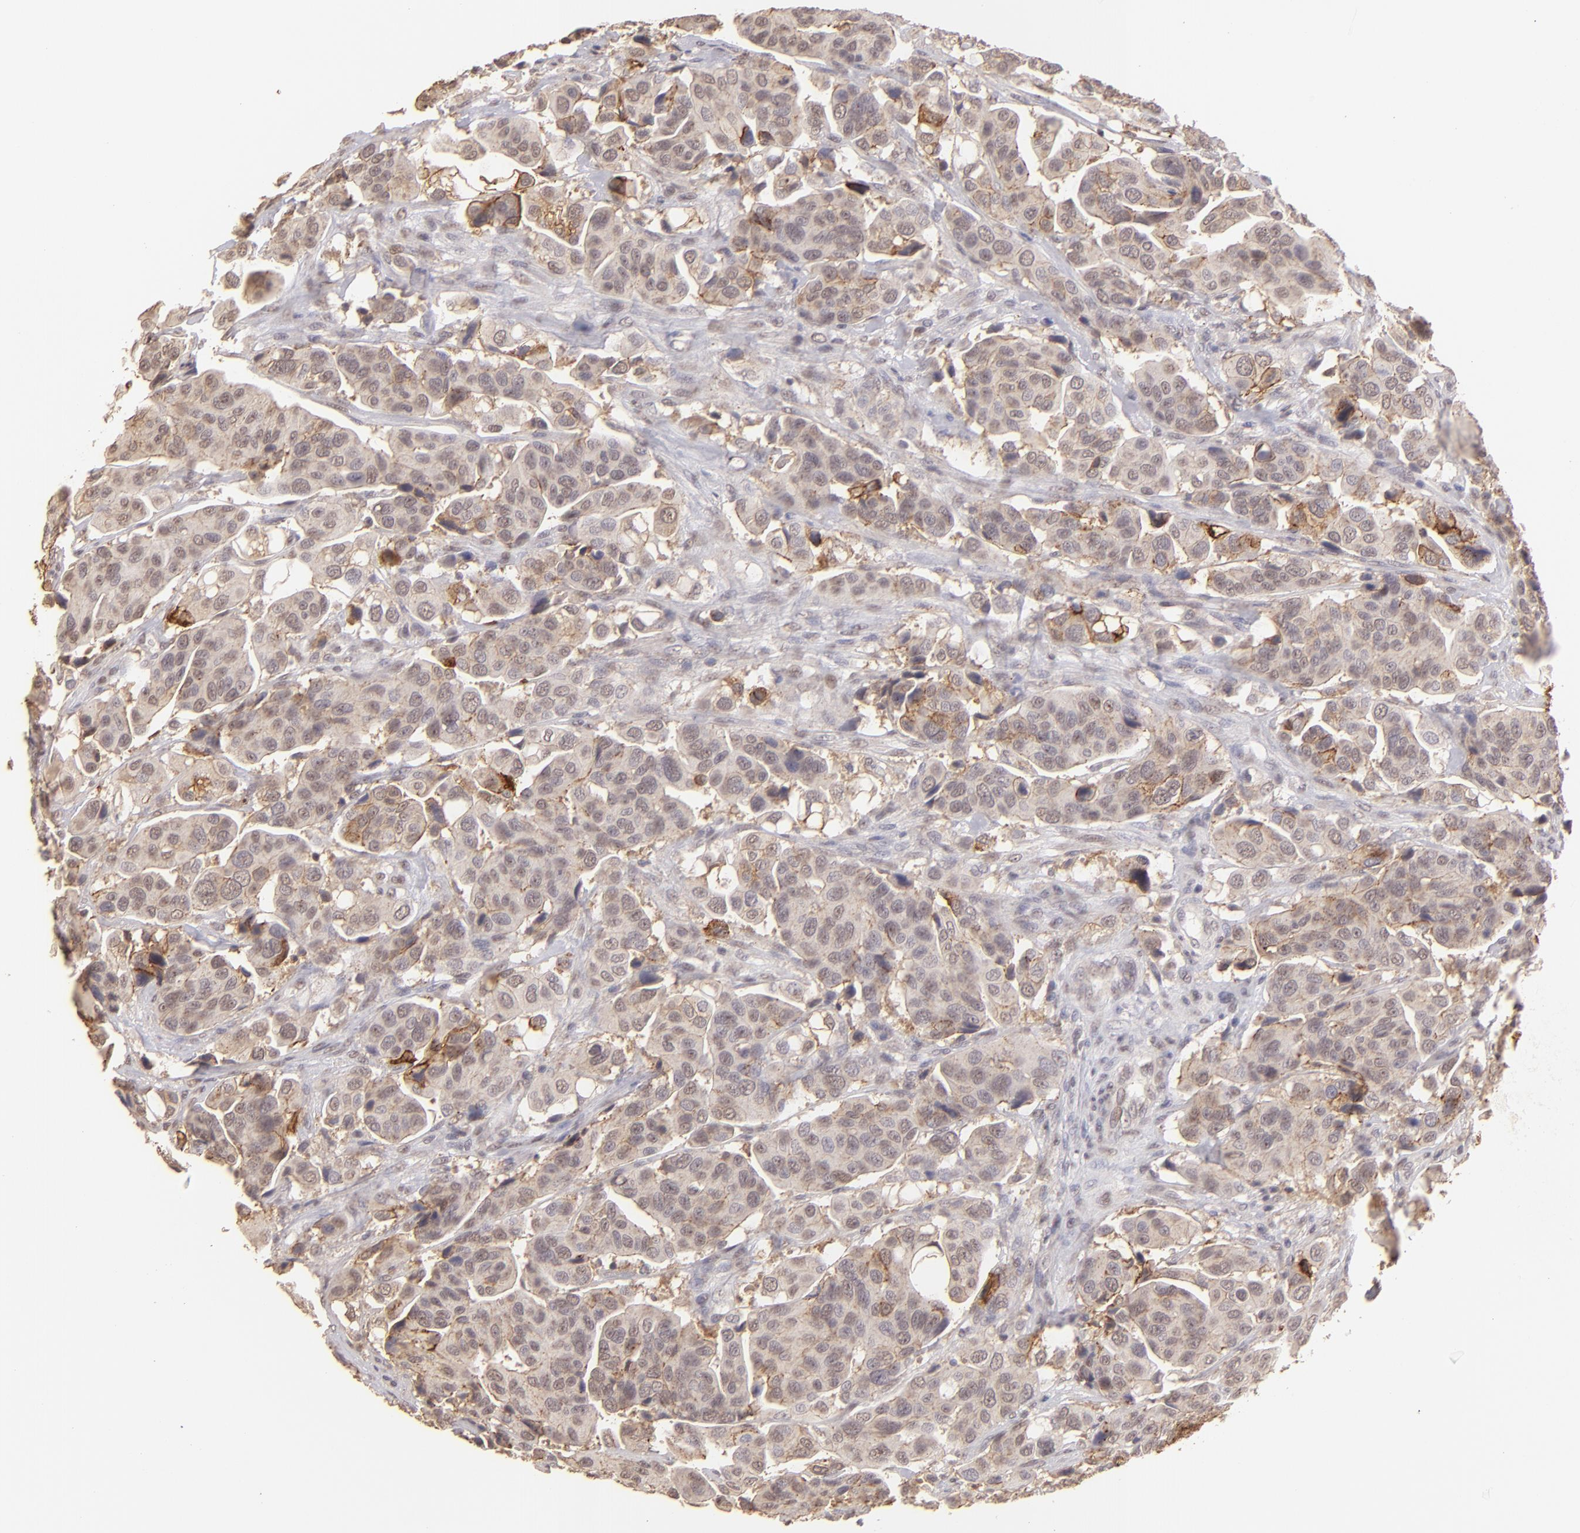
{"staining": {"intensity": "weak", "quantity": "25%-75%", "location": "cytoplasmic/membranous"}, "tissue": "urothelial cancer", "cell_type": "Tumor cells", "image_type": "cancer", "snomed": [{"axis": "morphology", "description": "Adenocarcinoma, NOS"}, {"axis": "topography", "description": "Urinary bladder"}], "caption": "Urothelial cancer stained for a protein (brown) reveals weak cytoplasmic/membranous positive positivity in about 25%-75% of tumor cells.", "gene": "CLDN1", "patient": {"sex": "male", "age": 61}}